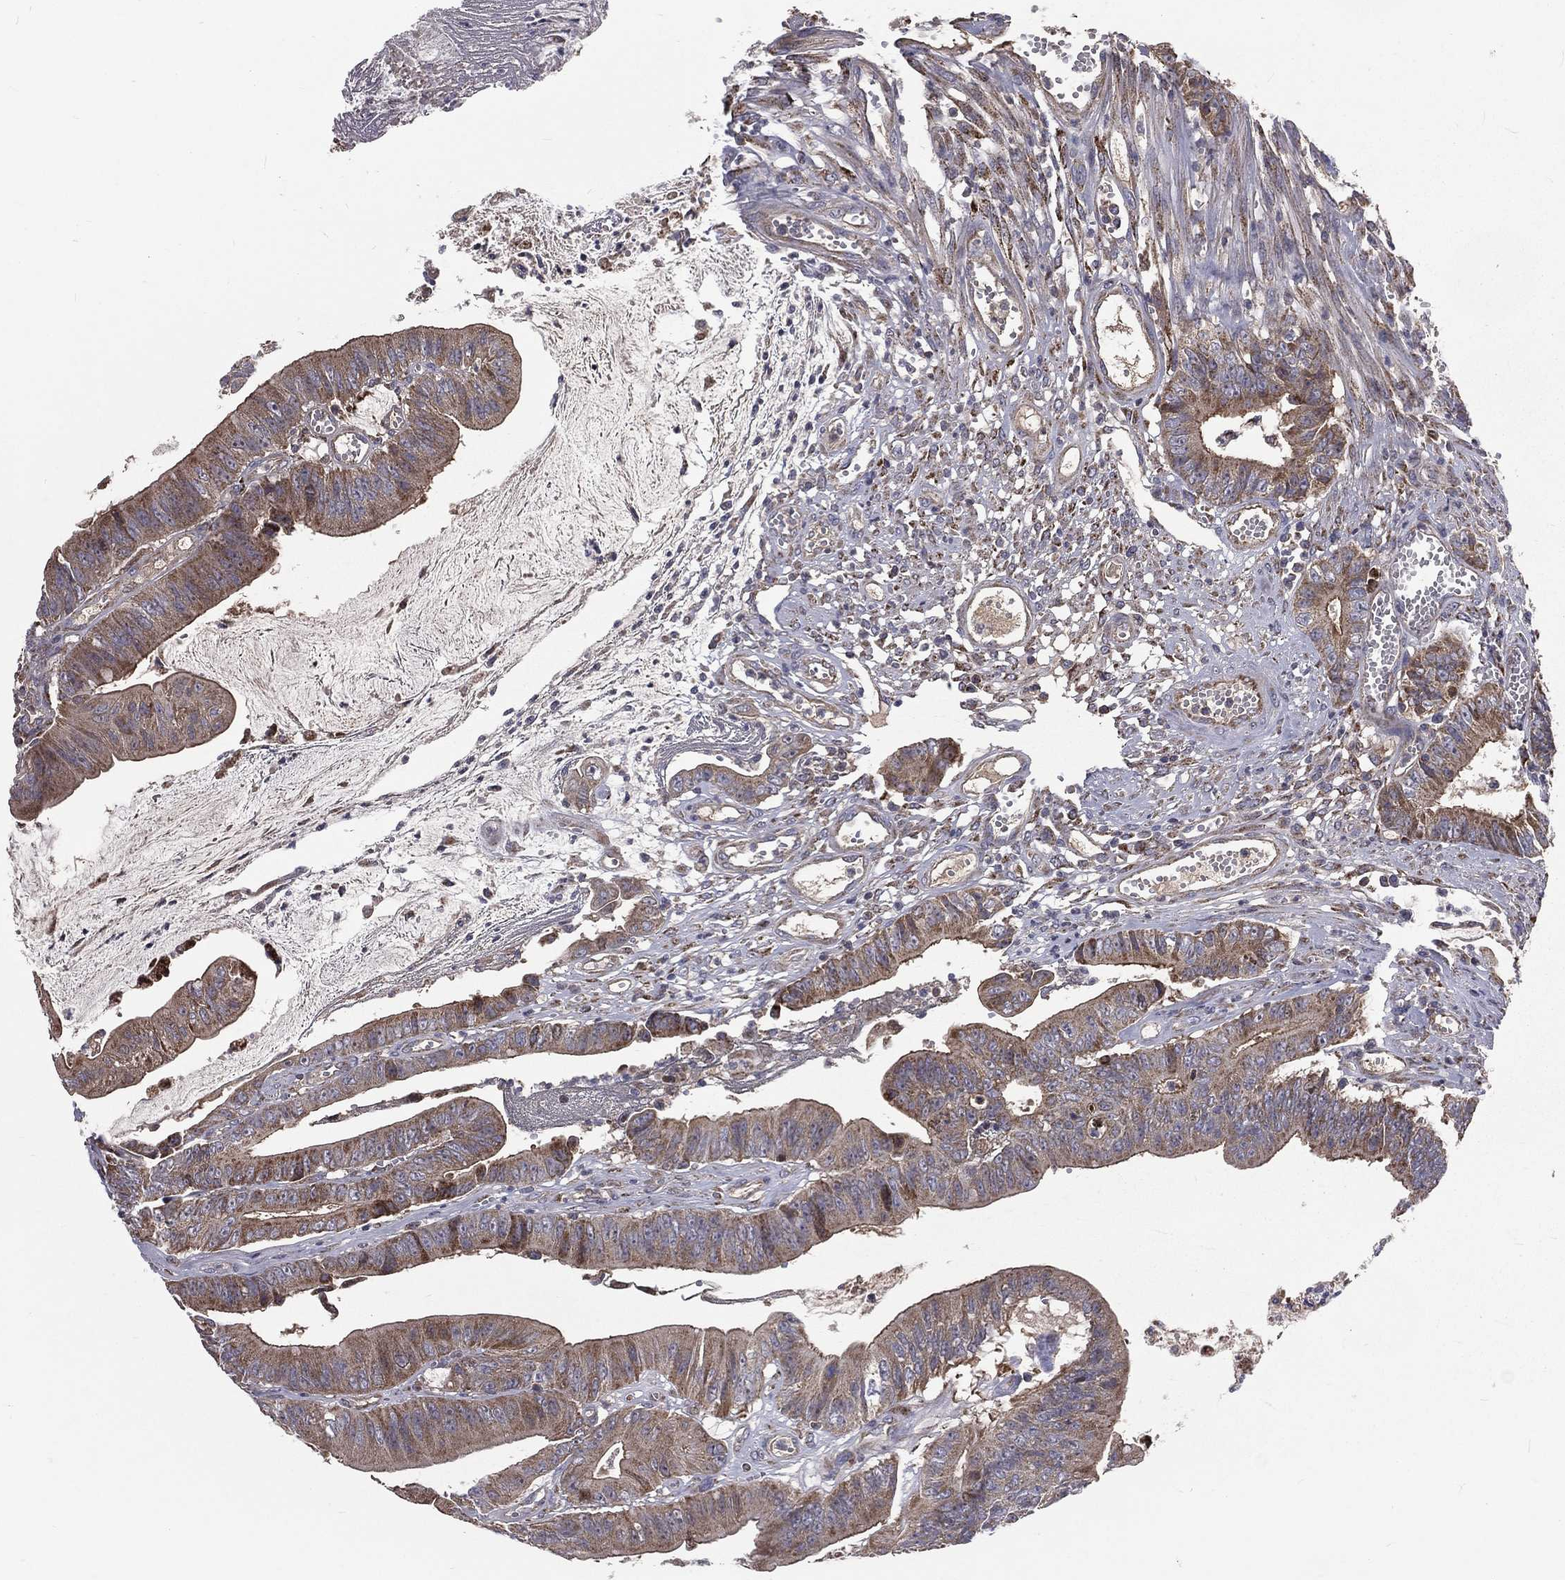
{"staining": {"intensity": "moderate", "quantity": "25%-75%", "location": "cytoplasmic/membranous"}, "tissue": "colorectal cancer", "cell_type": "Tumor cells", "image_type": "cancer", "snomed": [{"axis": "morphology", "description": "Adenocarcinoma, NOS"}, {"axis": "topography", "description": "Colon"}], "caption": "Colorectal cancer stained for a protein (brown) shows moderate cytoplasmic/membranous positive positivity in approximately 25%-75% of tumor cells.", "gene": "GPD1", "patient": {"sex": "female", "age": 69}}